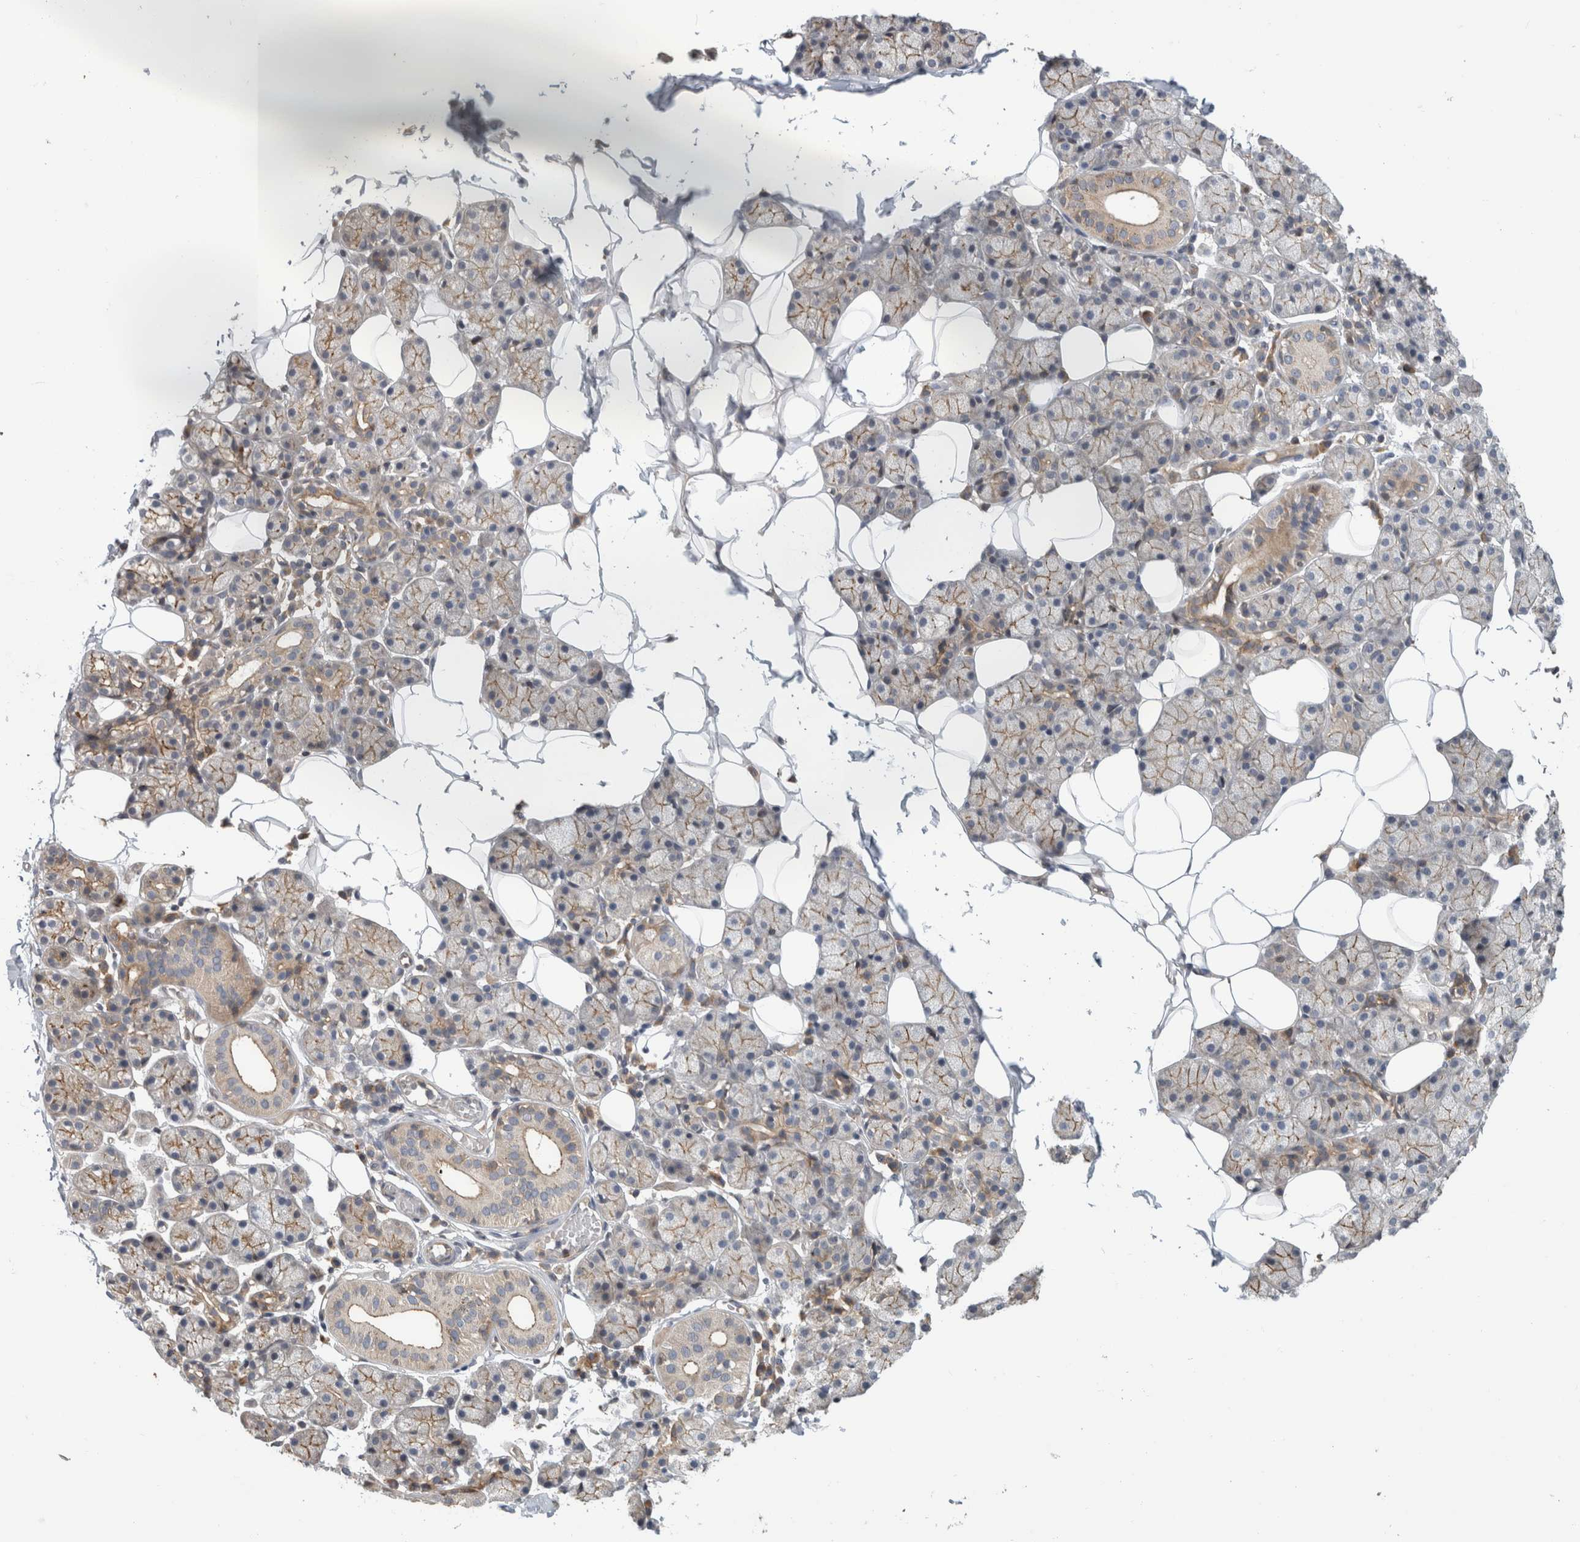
{"staining": {"intensity": "moderate", "quantity": "25%-75%", "location": "cytoplasmic/membranous"}, "tissue": "salivary gland", "cell_type": "Glandular cells", "image_type": "normal", "snomed": [{"axis": "morphology", "description": "Normal tissue, NOS"}, {"axis": "topography", "description": "Salivary gland"}], "caption": "This photomicrograph reveals immunohistochemistry staining of benign salivary gland, with medium moderate cytoplasmic/membranous positivity in about 25%-75% of glandular cells.", "gene": "PARP6", "patient": {"sex": "female", "age": 33}}